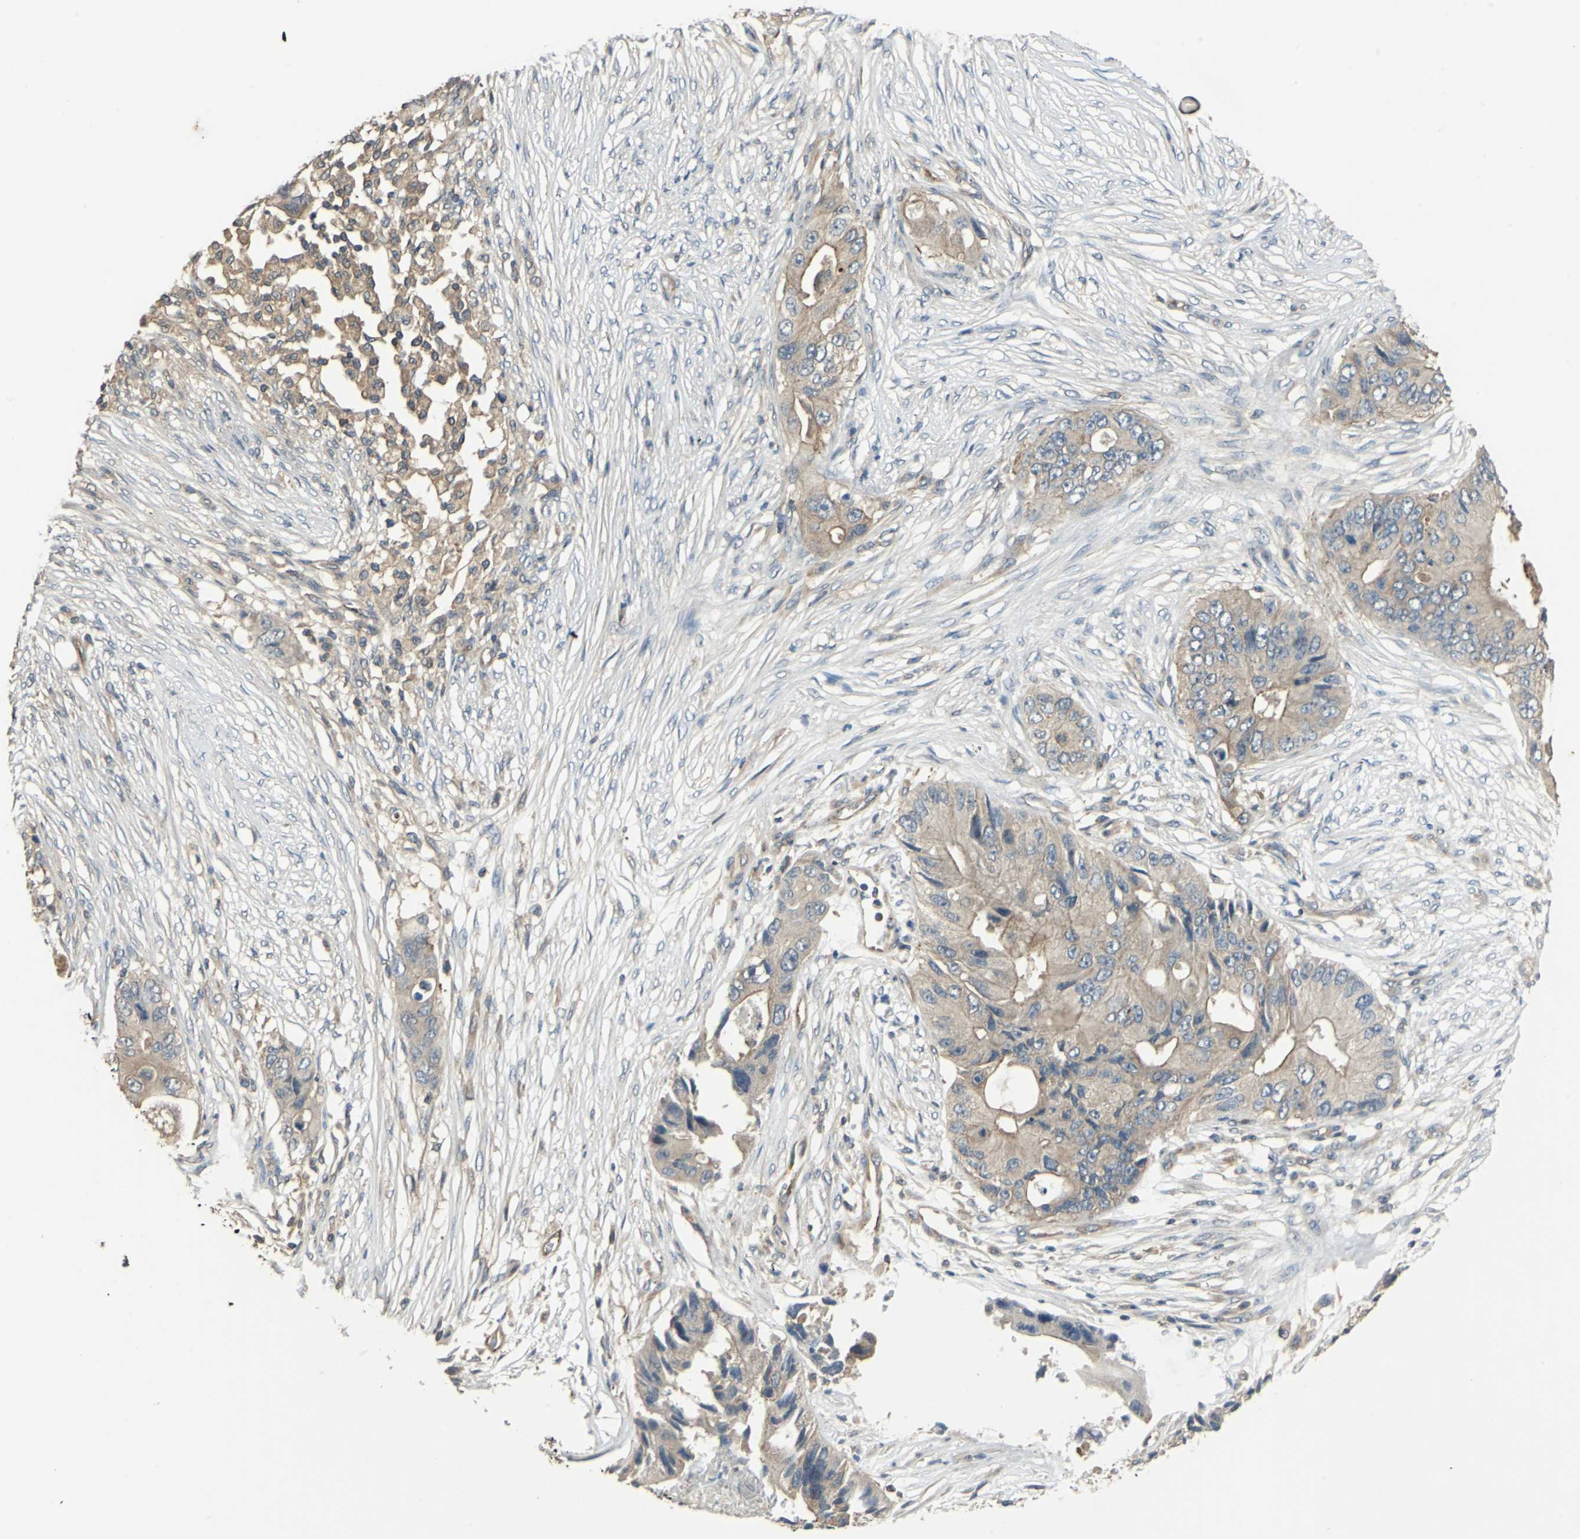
{"staining": {"intensity": "weak", "quantity": "25%-75%", "location": "cytoplasmic/membranous"}, "tissue": "colorectal cancer", "cell_type": "Tumor cells", "image_type": "cancer", "snomed": [{"axis": "morphology", "description": "Adenocarcinoma, NOS"}, {"axis": "topography", "description": "Colon"}], "caption": "Colorectal cancer (adenocarcinoma) stained for a protein shows weak cytoplasmic/membranous positivity in tumor cells.", "gene": "RAPGEF1", "patient": {"sex": "male", "age": 71}}